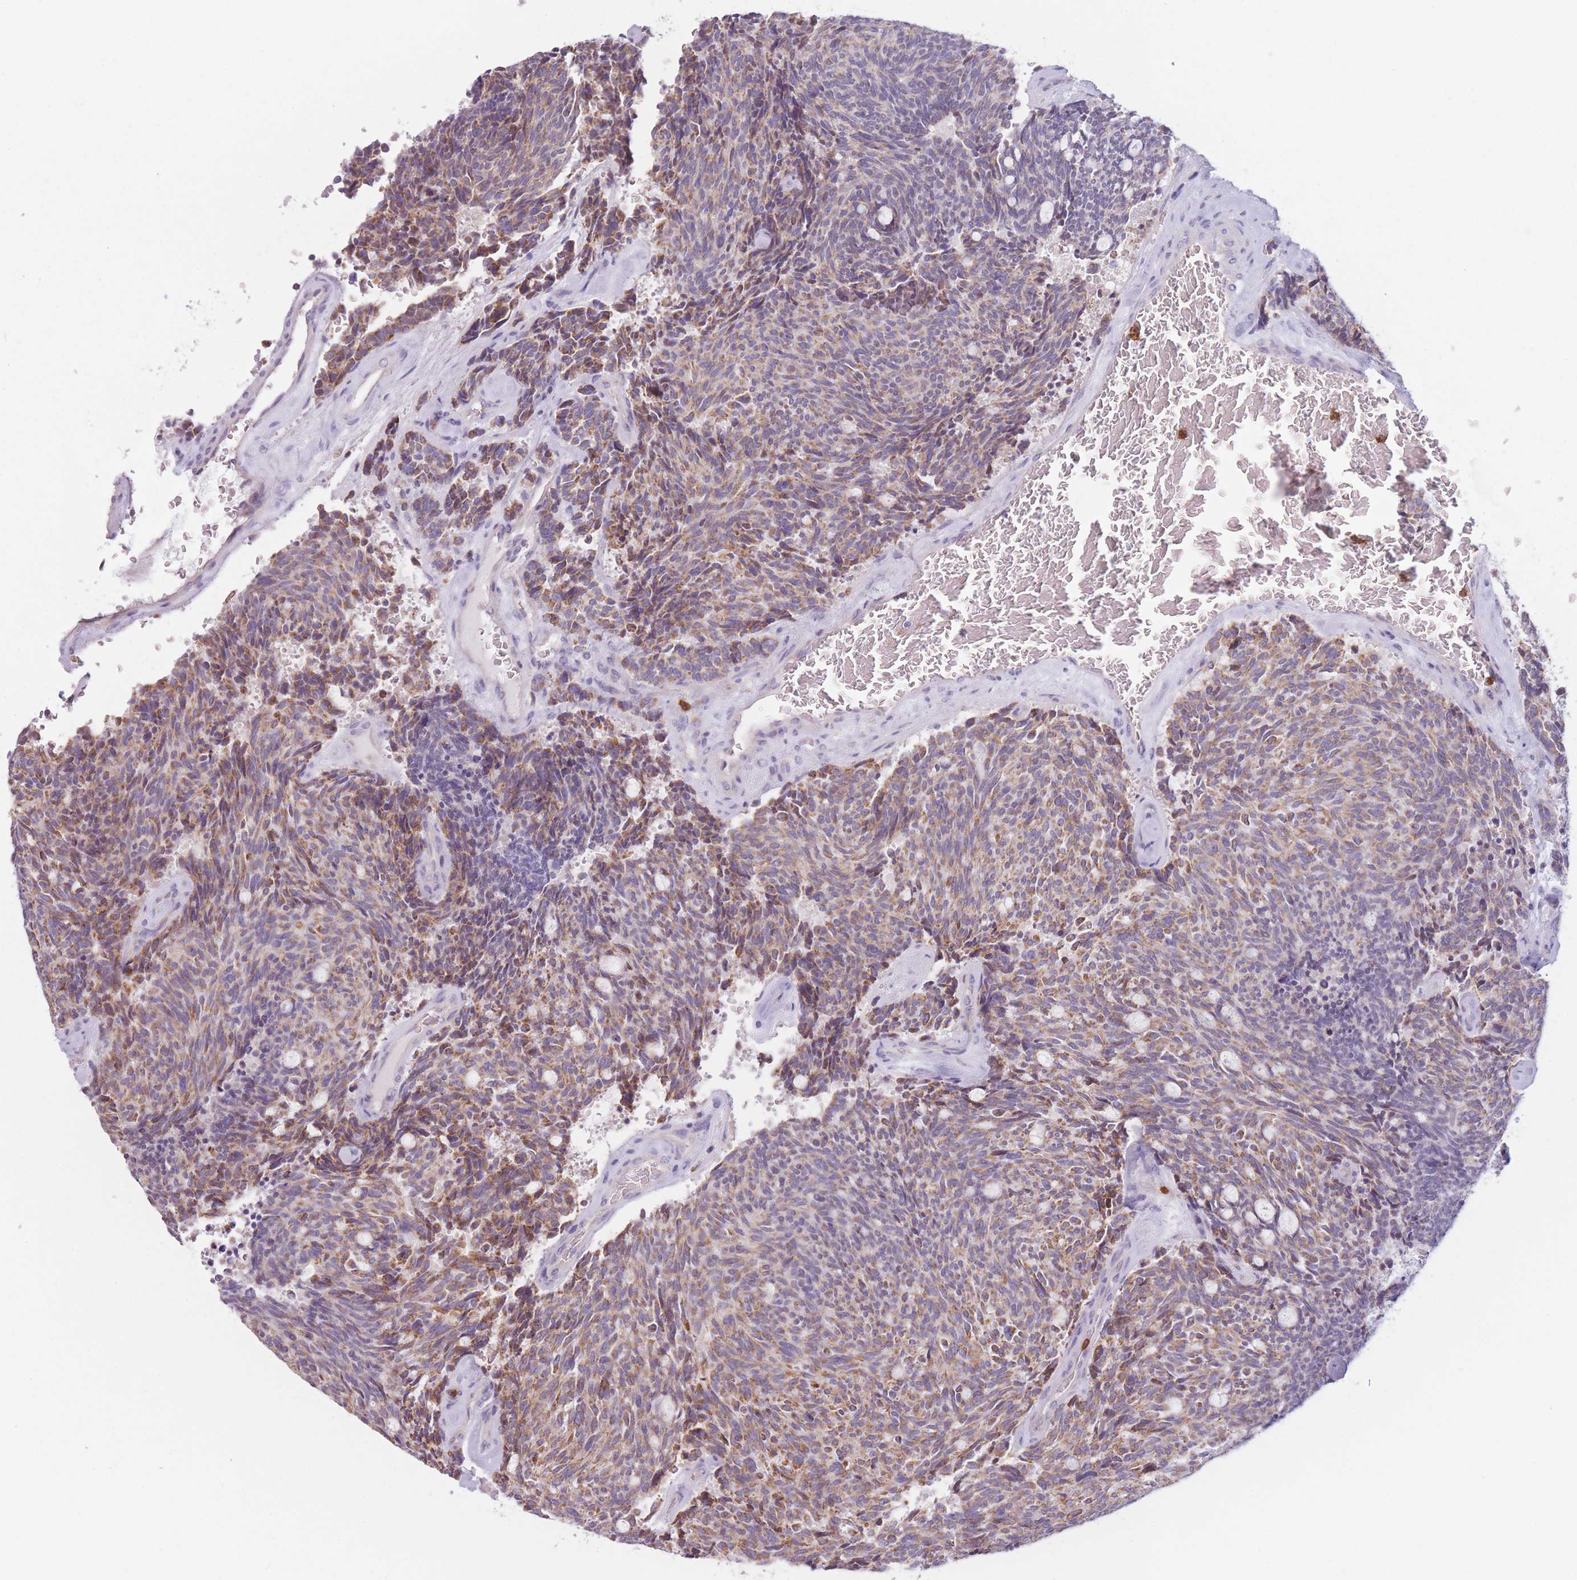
{"staining": {"intensity": "moderate", "quantity": ">75%", "location": "cytoplasmic/membranous"}, "tissue": "carcinoid", "cell_type": "Tumor cells", "image_type": "cancer", "snomed": [{"axis": "morphology", "description": "Carcinoid, malignant, NOS"}, {"axis": "topography", "description": "Pancreas"}], "caption": "The image reveals immunohistochemical staining of carcinoid. There is moderate cytoplasmic/membranous positivity is identified in approximately >75% of tumor cells. Nuclei are stained in blue.", "gene": "PRAM1", "patient": {"sex": "female", "age": 54}}